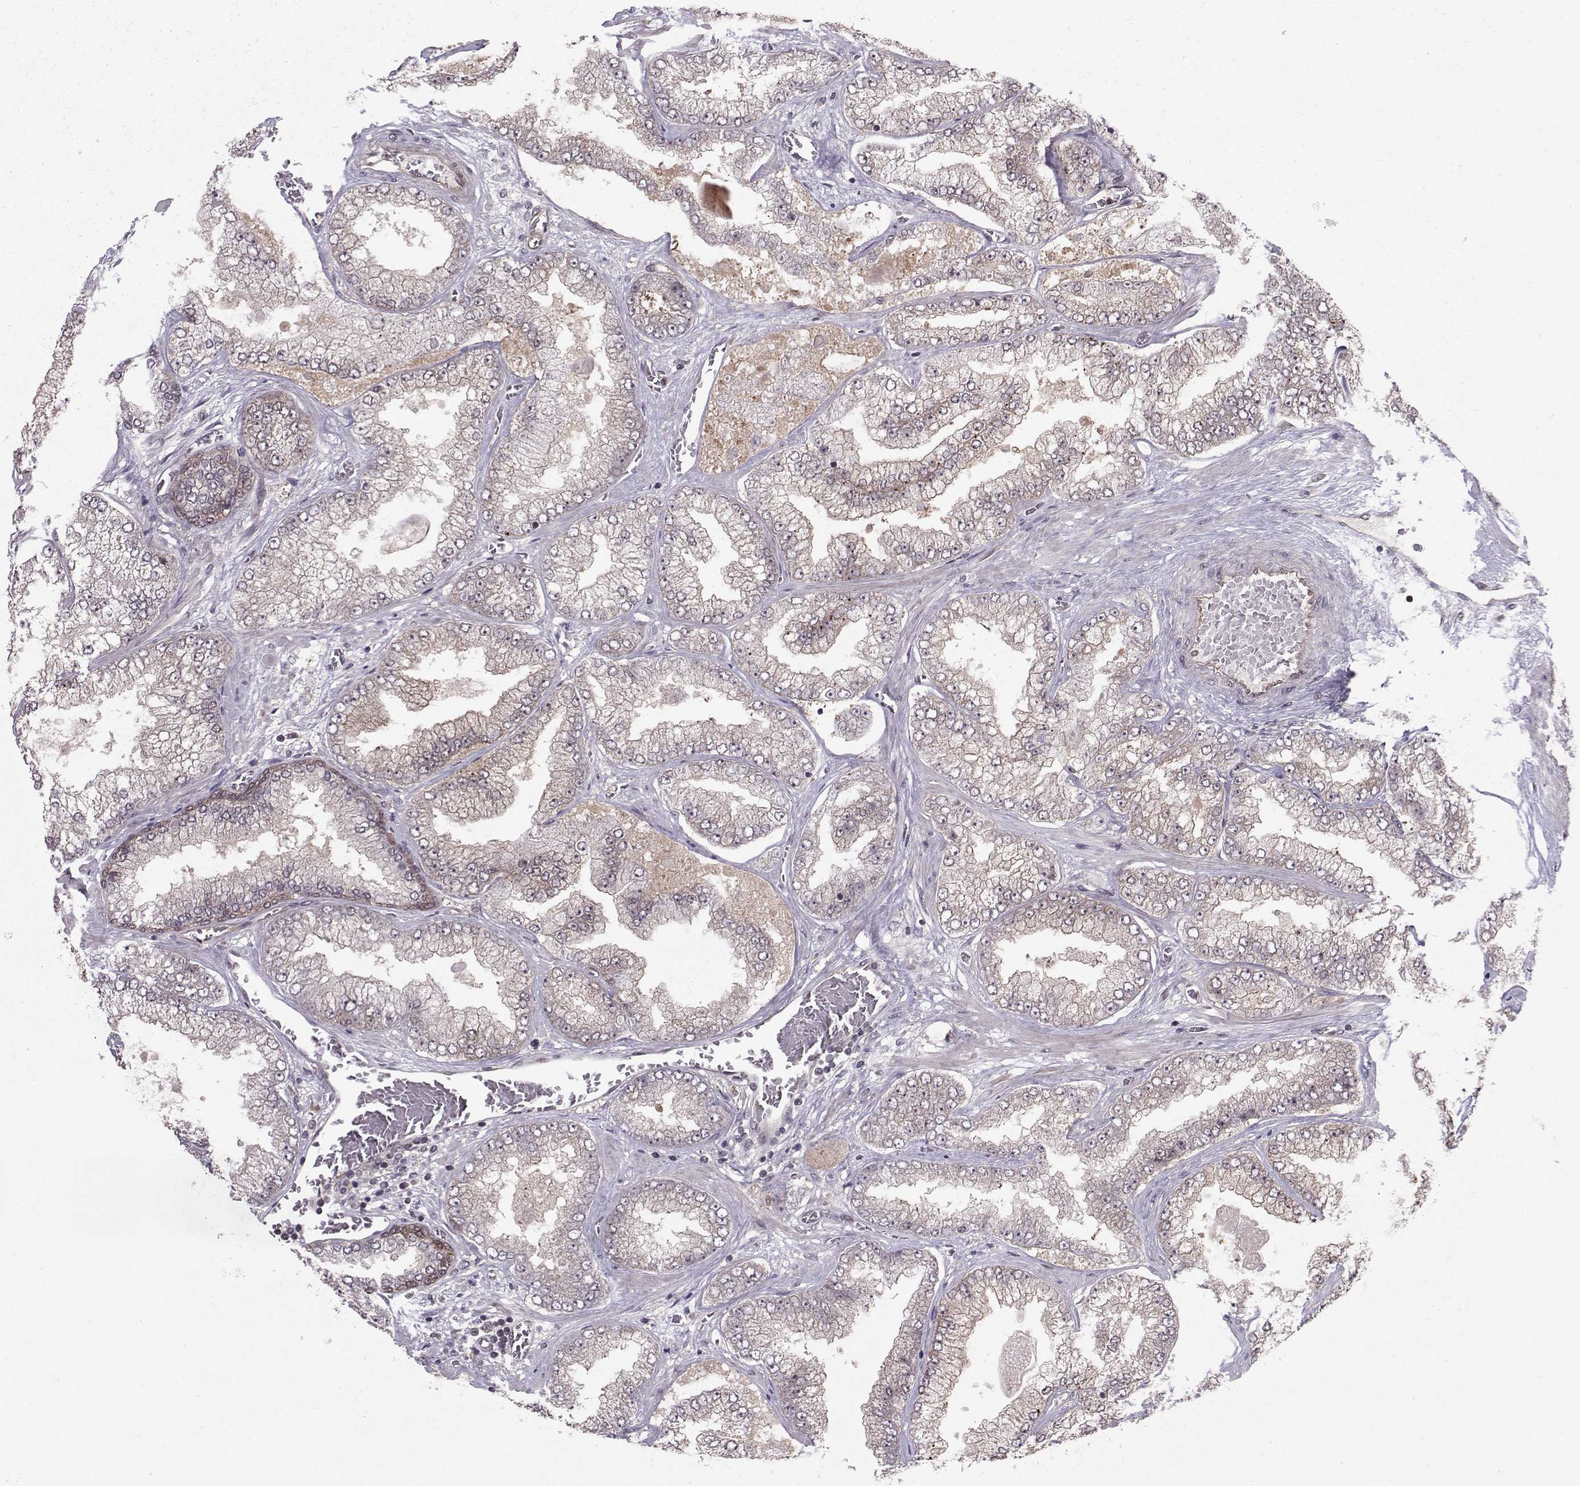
{"staining": {"intensity": "weak", "quantity": "25%-75%", "location": "cytoplasmic/membranous"}, "tissue": "prostate cancer", "cell_type": "Tumor cells", "image_type": "cancer", "snomed": [{"axis": "morphology", "description": "Adenocarcinoma, Low grade"}, {"axis": "topography", "description": "Prostate"}], "caption": "An image of human low-grade adenocarcinoma (prostate) stained for a protein displays weak cytoplasmic/membranous brown staining in tumor cells.", "gene": "PPP2R2A", "patient": {"sex": "male", "age": 57}}